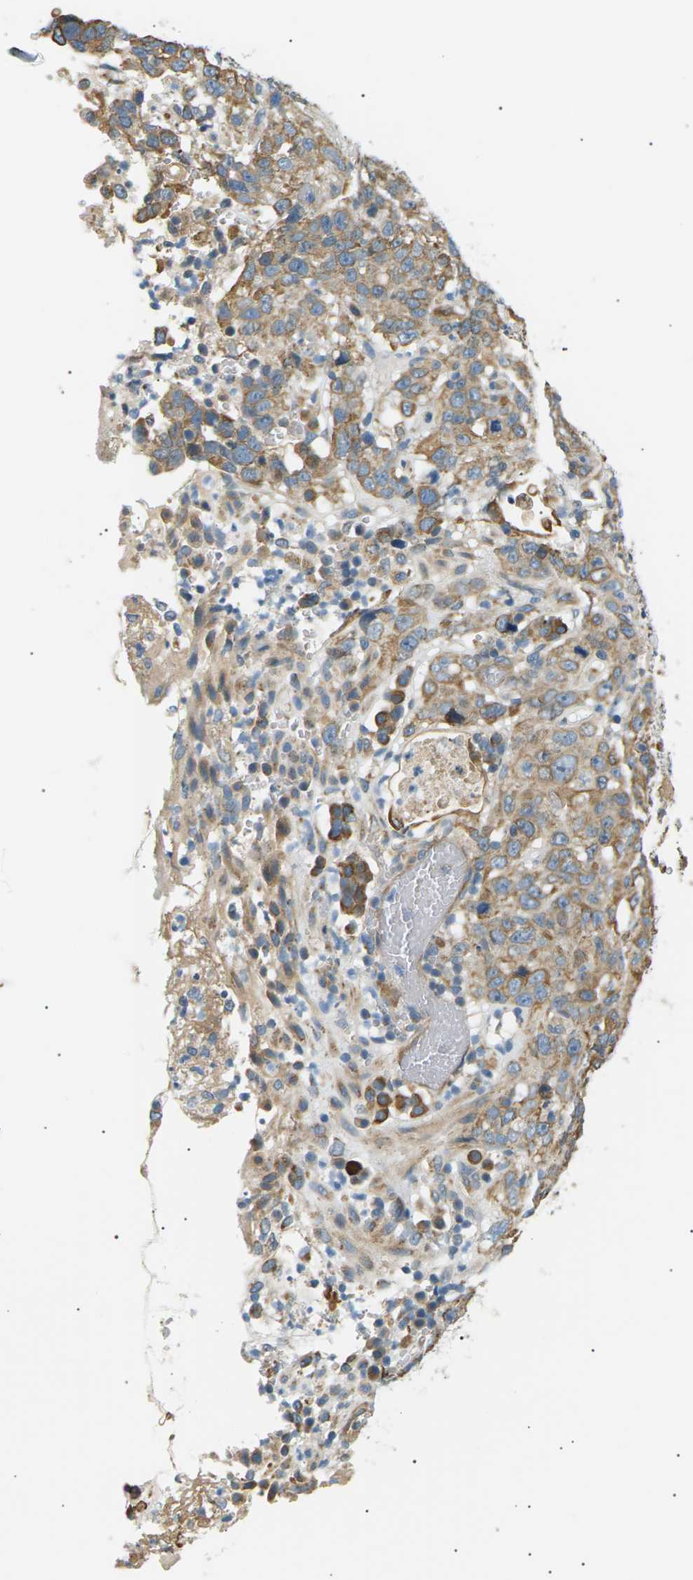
{"staining": {"intensity": "moderate", "quantity": ">75%", "location": "cytoplasmic/membranous"}, "tissue": "stomach cancer", "cell_type": "Tumor cells", "image_type": "cancer", "snomed": [{"axis": "morphology", "description": "Normal tissue, NOS"}, {"axis": "morphology", "description": "Adenocarcinoma, NOS"}, {"axis": "topography", "description": "Stomach"}], "caption": "Immunohistochemical staining of human stomach cancer displays medium levels of moderate cytoplasmic/membranous protein staining in about >75% of tumor cells.", "gene": "TBC1D8", "patient": {"sex": "male", "age": 48}}